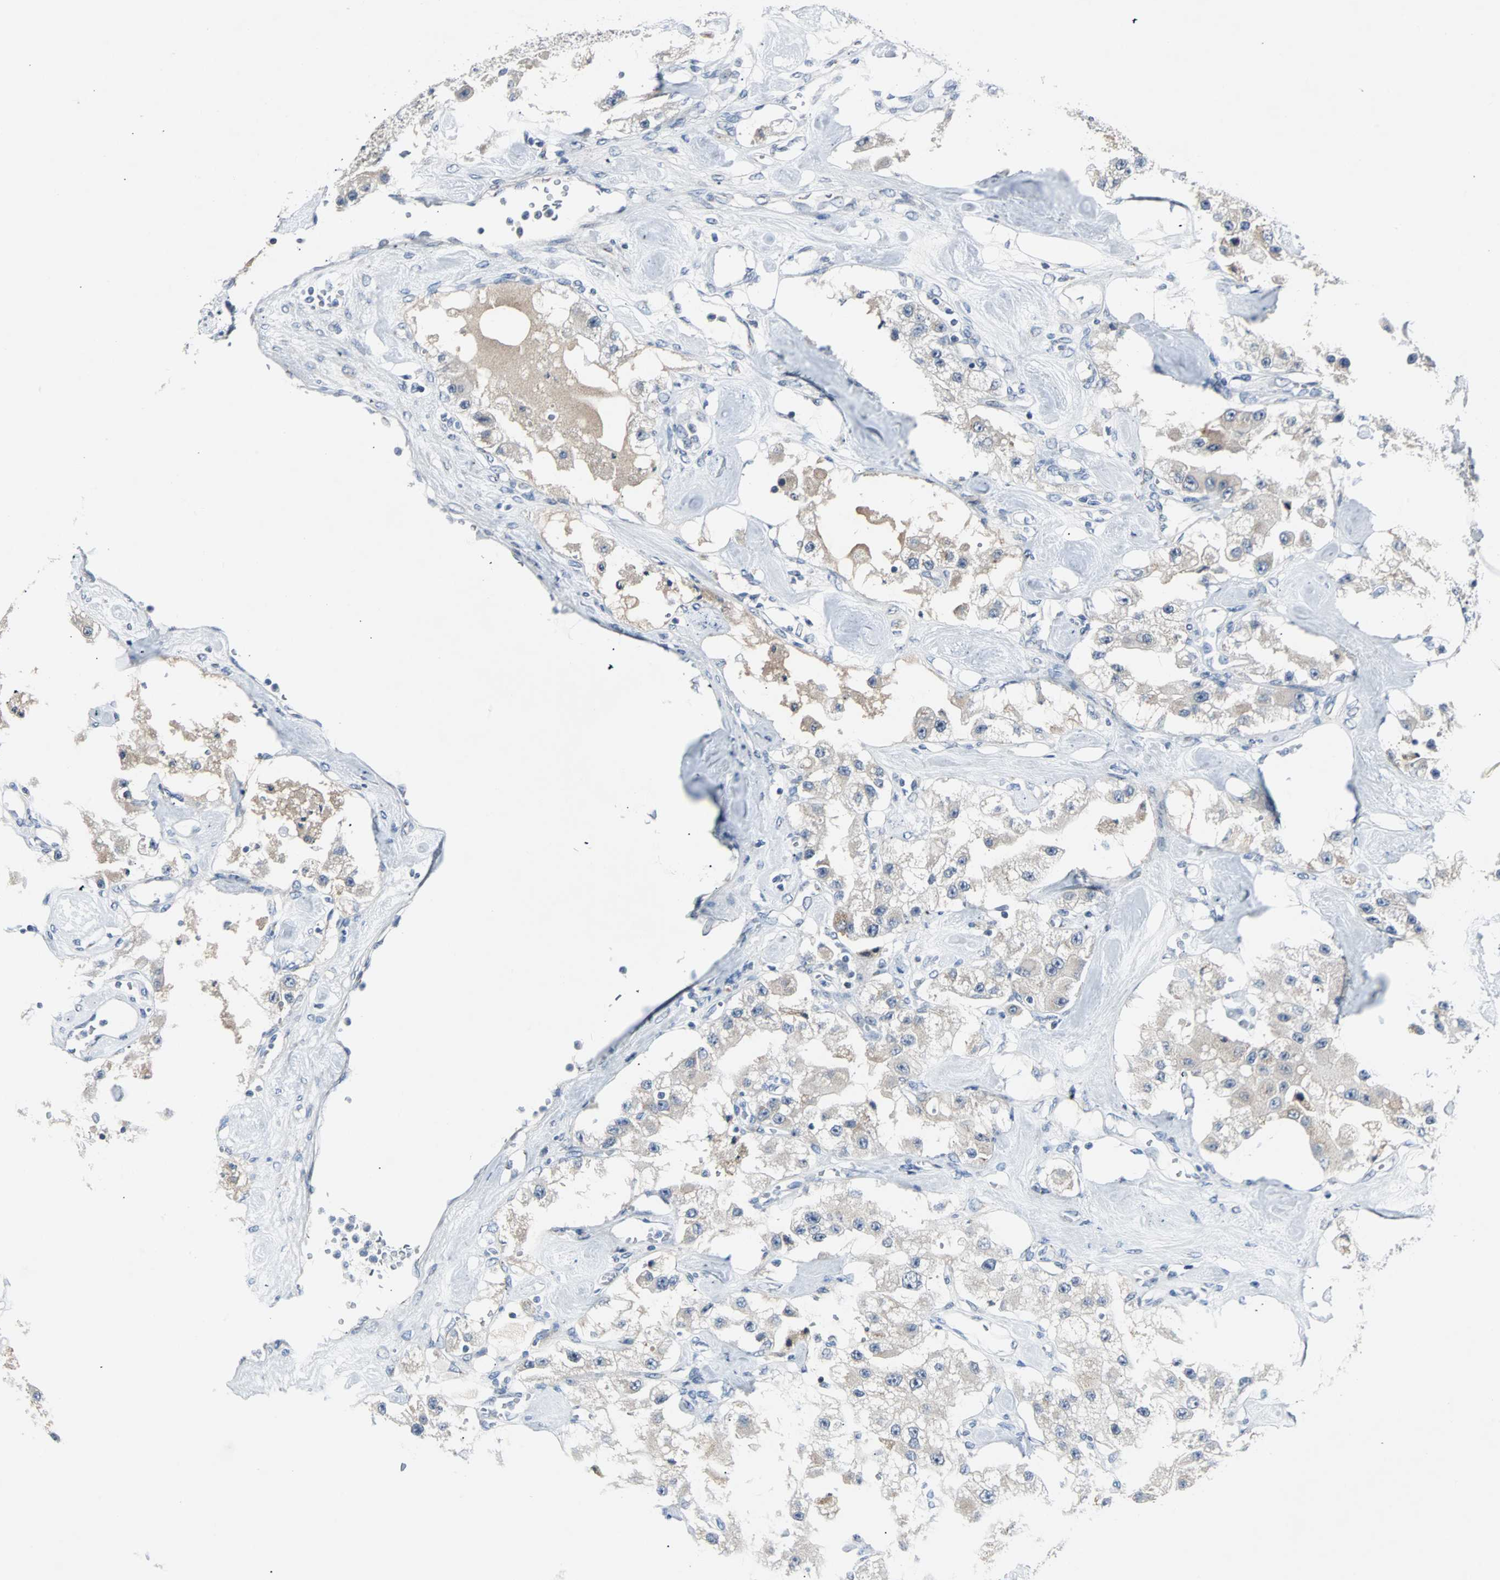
{"staining": {"intensity": "negative", "quantity": "none", "location": "none"}, "tissue": "carcinoid", "cell_type": "Tumor cells", "image_type": "cancer", "snomed": [{"axis": "morphology", "description": "Carcinoid, malignant, NOS"}, {"axis": "topography", "description": "Pancreas"}], "caption": "The immunohistochemistry image has no significant staining in tumor cells of carcinoid (malignant) tissue. The staining was performed using DAB to visualize the protein expression in brown, while the nuclei were stained in blue with hematoxylin (Magnification: 20x).", "gene": "SOX30", "patient": {"sex": "male", "age": 41}}